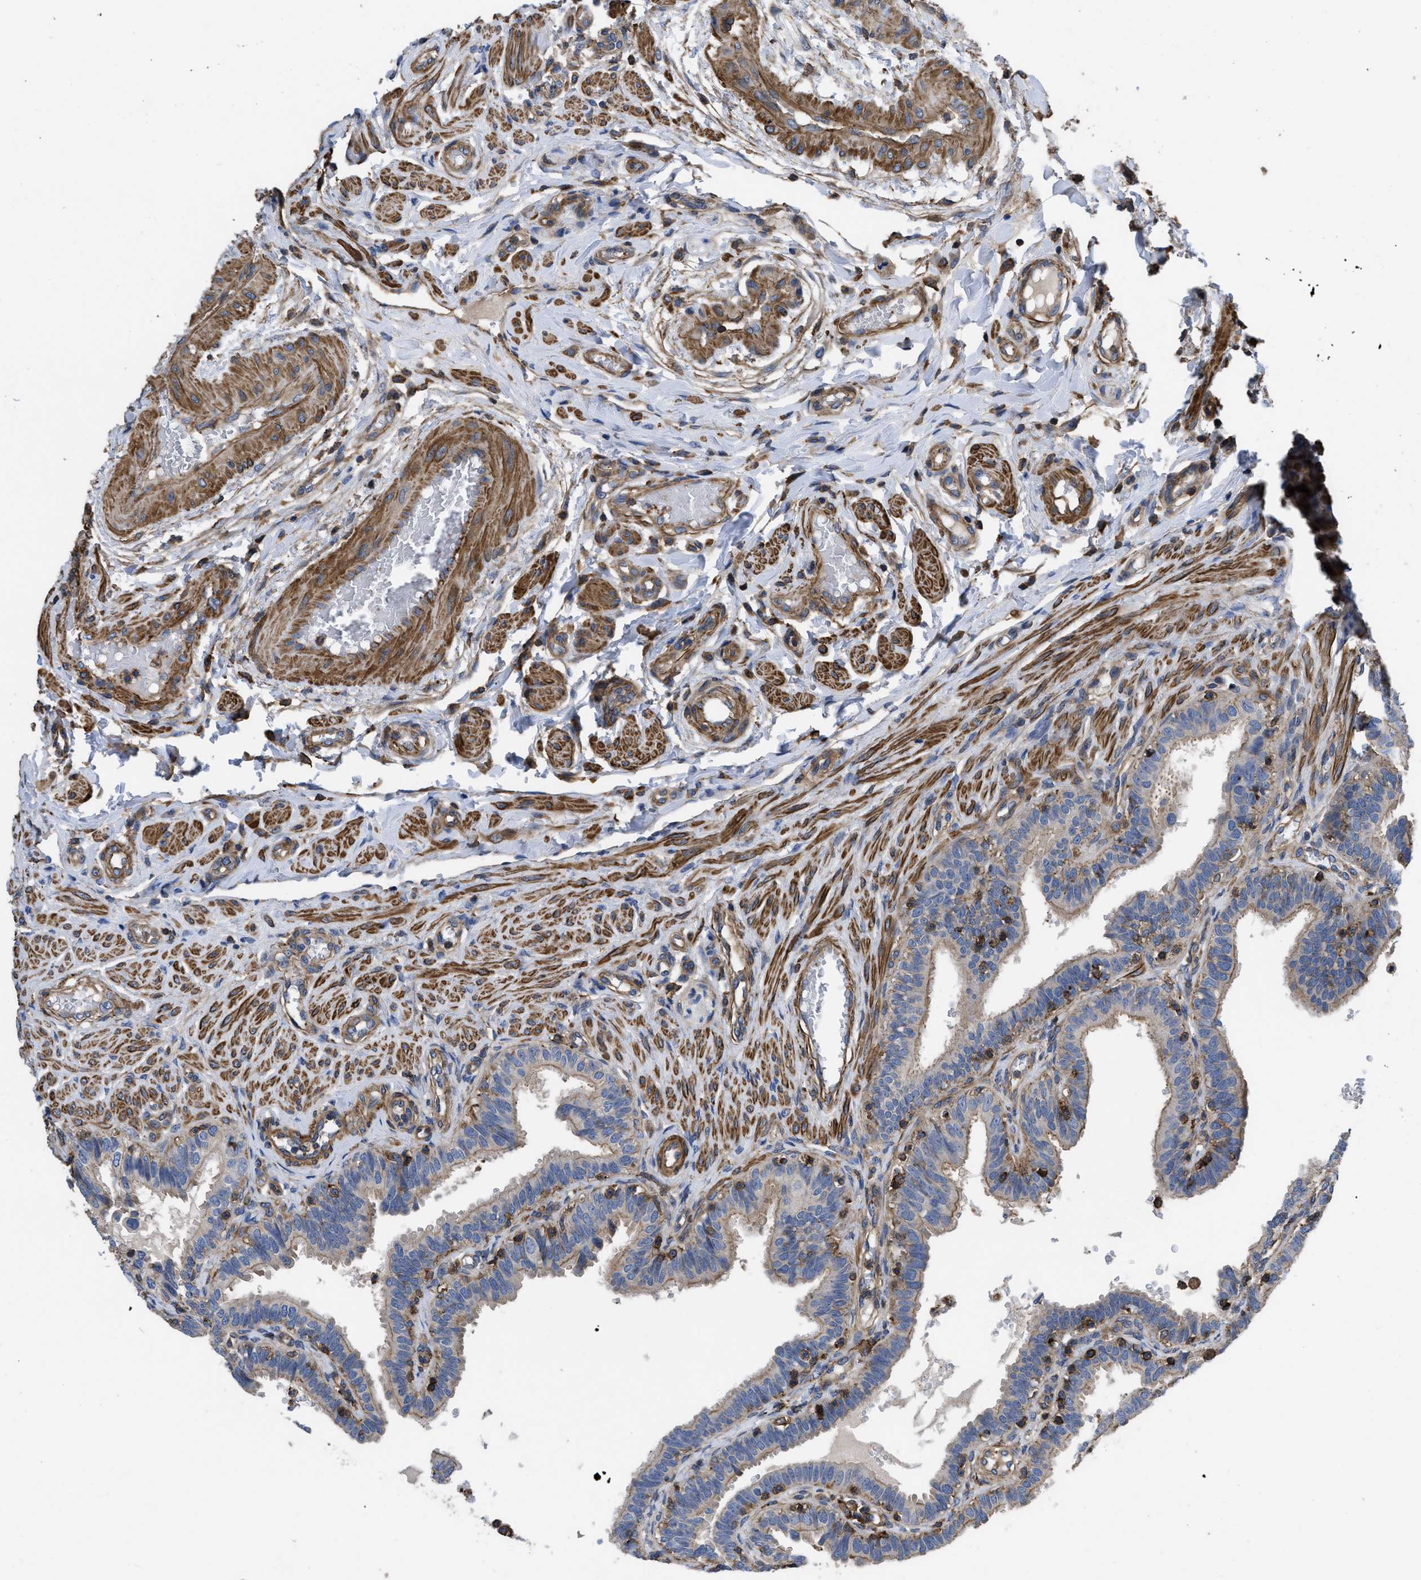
{"staining": {"intensity": "negative", "quantity": "none", "location": "none"}, "tissue": "fallopian tube", "cell_type": "Glandular cells", "image_type": "normal", "snomed": [{"axis": "morphology", "description": "Normal tissue, NOS"}, {"axis": "topography", "description": "Fallopian tube"}, {"axis": "topography", "description": "Placenta"}], "caption": "Micrograph shows no significant protein positivity in glandular cells of unremarkable fallopian tube. The staining was performed using DAB to visualize the protein expression in brown, while the nuclei were stained in blue with hematoxylin (Magnification: 20x).", "gene": "SCUBE2", "patient": {"sex": "female", "age": 34}}